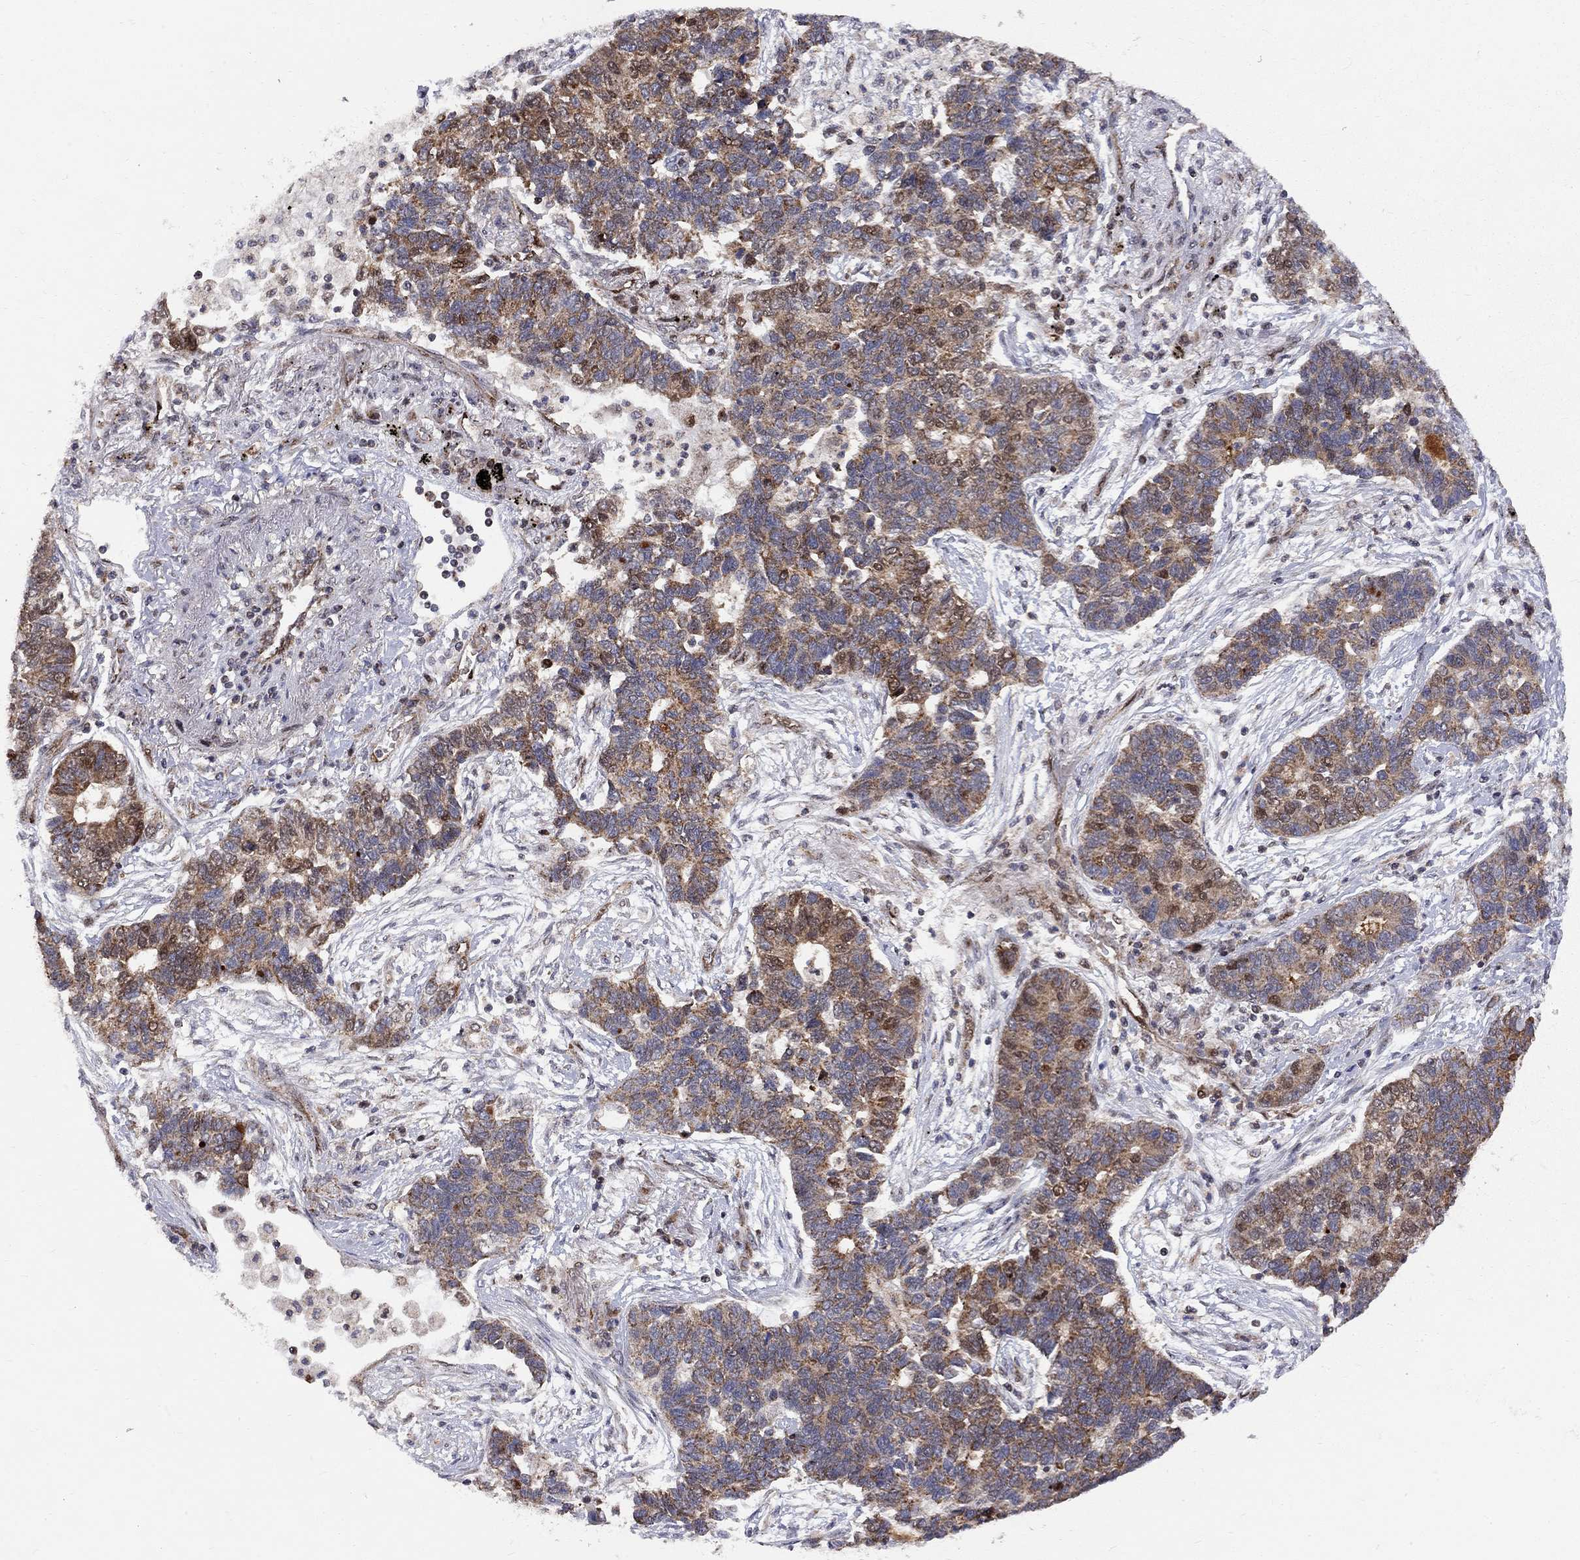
{"staining": {"intensity": "moderate", "quantity": "25%-75%", "location": "cytoplasmic/membranous,nuclear"}, "tissue": "lung cancer", "cell_type": "Tumor cells", "image_type": "cancer", "snomed": [{"axis": "morphology", "description": "Adenocarcinoma, NOS"}, {"axis": "topography", "description": "Lung"}], "caption": "There is medium levels of moderate cytoplasmic/membranous and nuclear positivity in tumor cells of lung adenocarcinoma, as demonstrated by immunohistochemical staining (brown color).", "gene": "ELOB", "patient": {"sex": "female", "age": 57}}